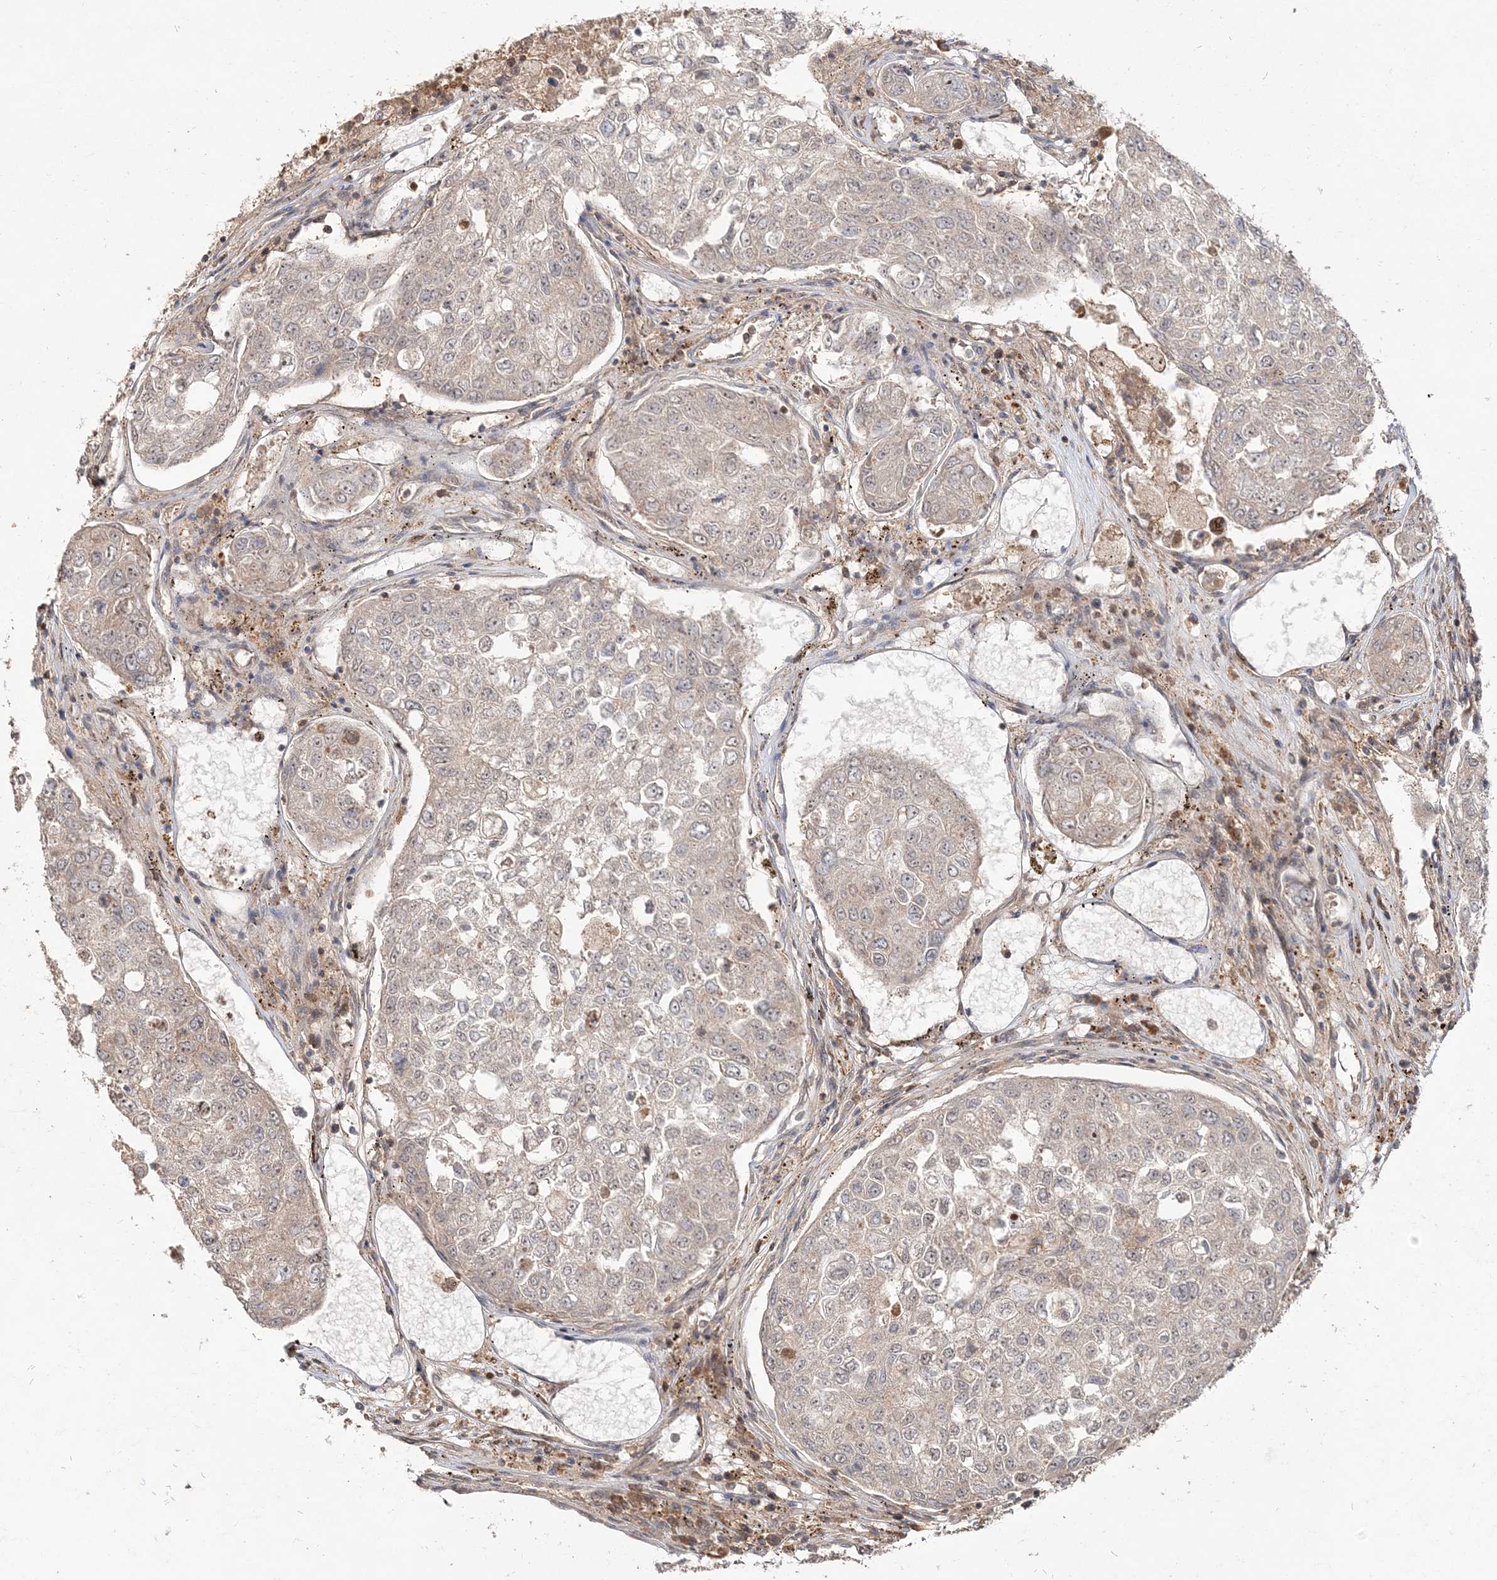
{"staining": {"intensity": "negative", "quantity": "none", "location": "none"}, "tissue": "urothelial cancer", "cell_type": "Tumor cells", "image_type": "cancer", "snomed": [{"axis": "morphology", "description": "Urothelial carcinoma, High grade"}, {"axis": "topography", "description": "Lymph node"}, {"axis": "topography", "description": "Urinary bladder"}], "caption": "High power microscopy image of an IHC micrograph of urothelial cancer, revealing no significant staining in tumor cells.", "gene": "CAB39", "patient": {"sex": "male", "age": 51}}